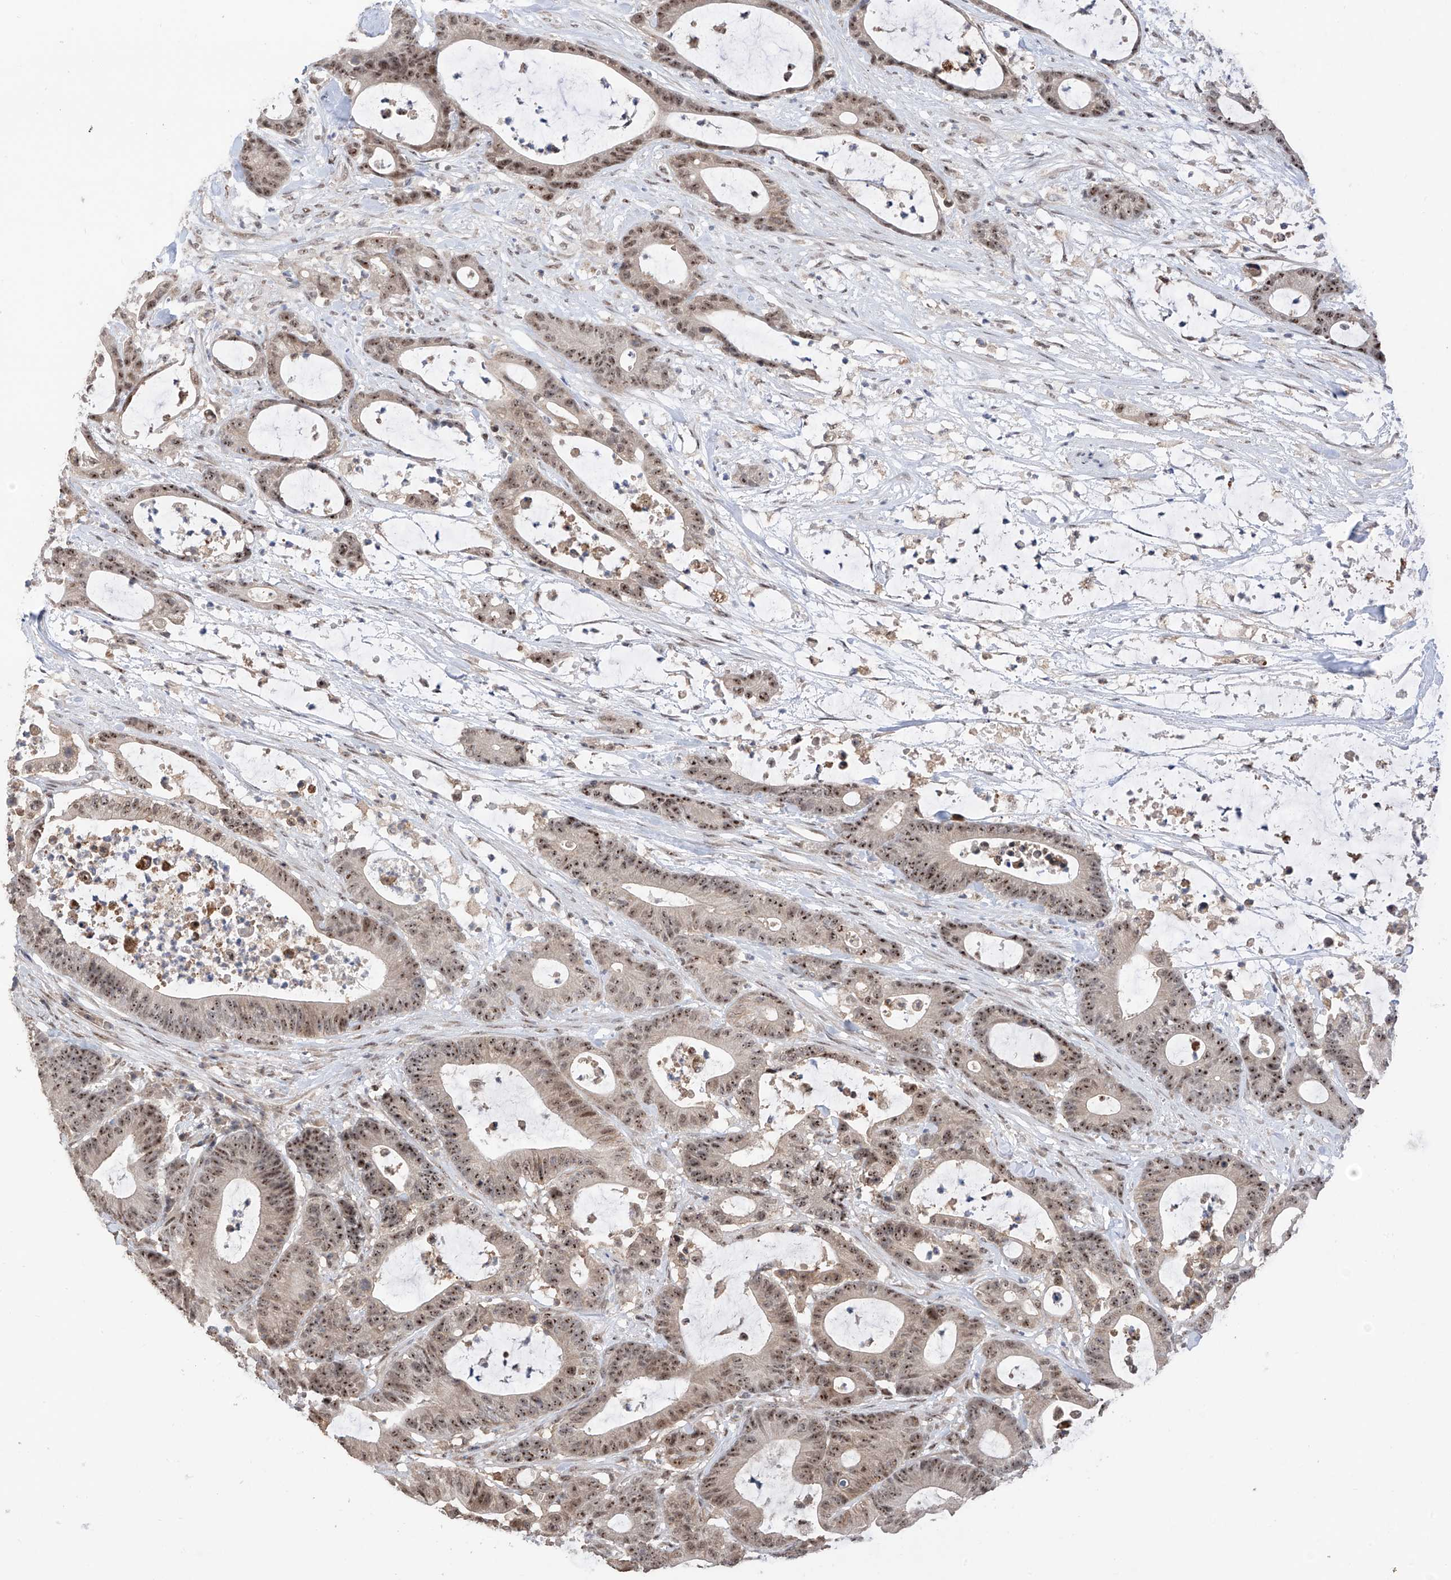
{"staining": {"intensity": "moderate", "quantity": ">75%", "location": "nuclear"}, "tissue": "colorectal cancer", "cell_type": "Tumor cells", "image_type": "cancer", "snomed": [{"axis": "morphology", "description": "Adenocarcinoma, NOS"}, {"axis": "topography", "description": "Colon"}], "caption": "A high-resolution photomicrograph shows immunohistochemistry (IHC) staining of adenocarcinoma (colorectal), which displays moderate nuclear staining in approximately >75% of tumor cells.", "gene": "C1orf131", "patient": {"sex": "female", "age": 84}}